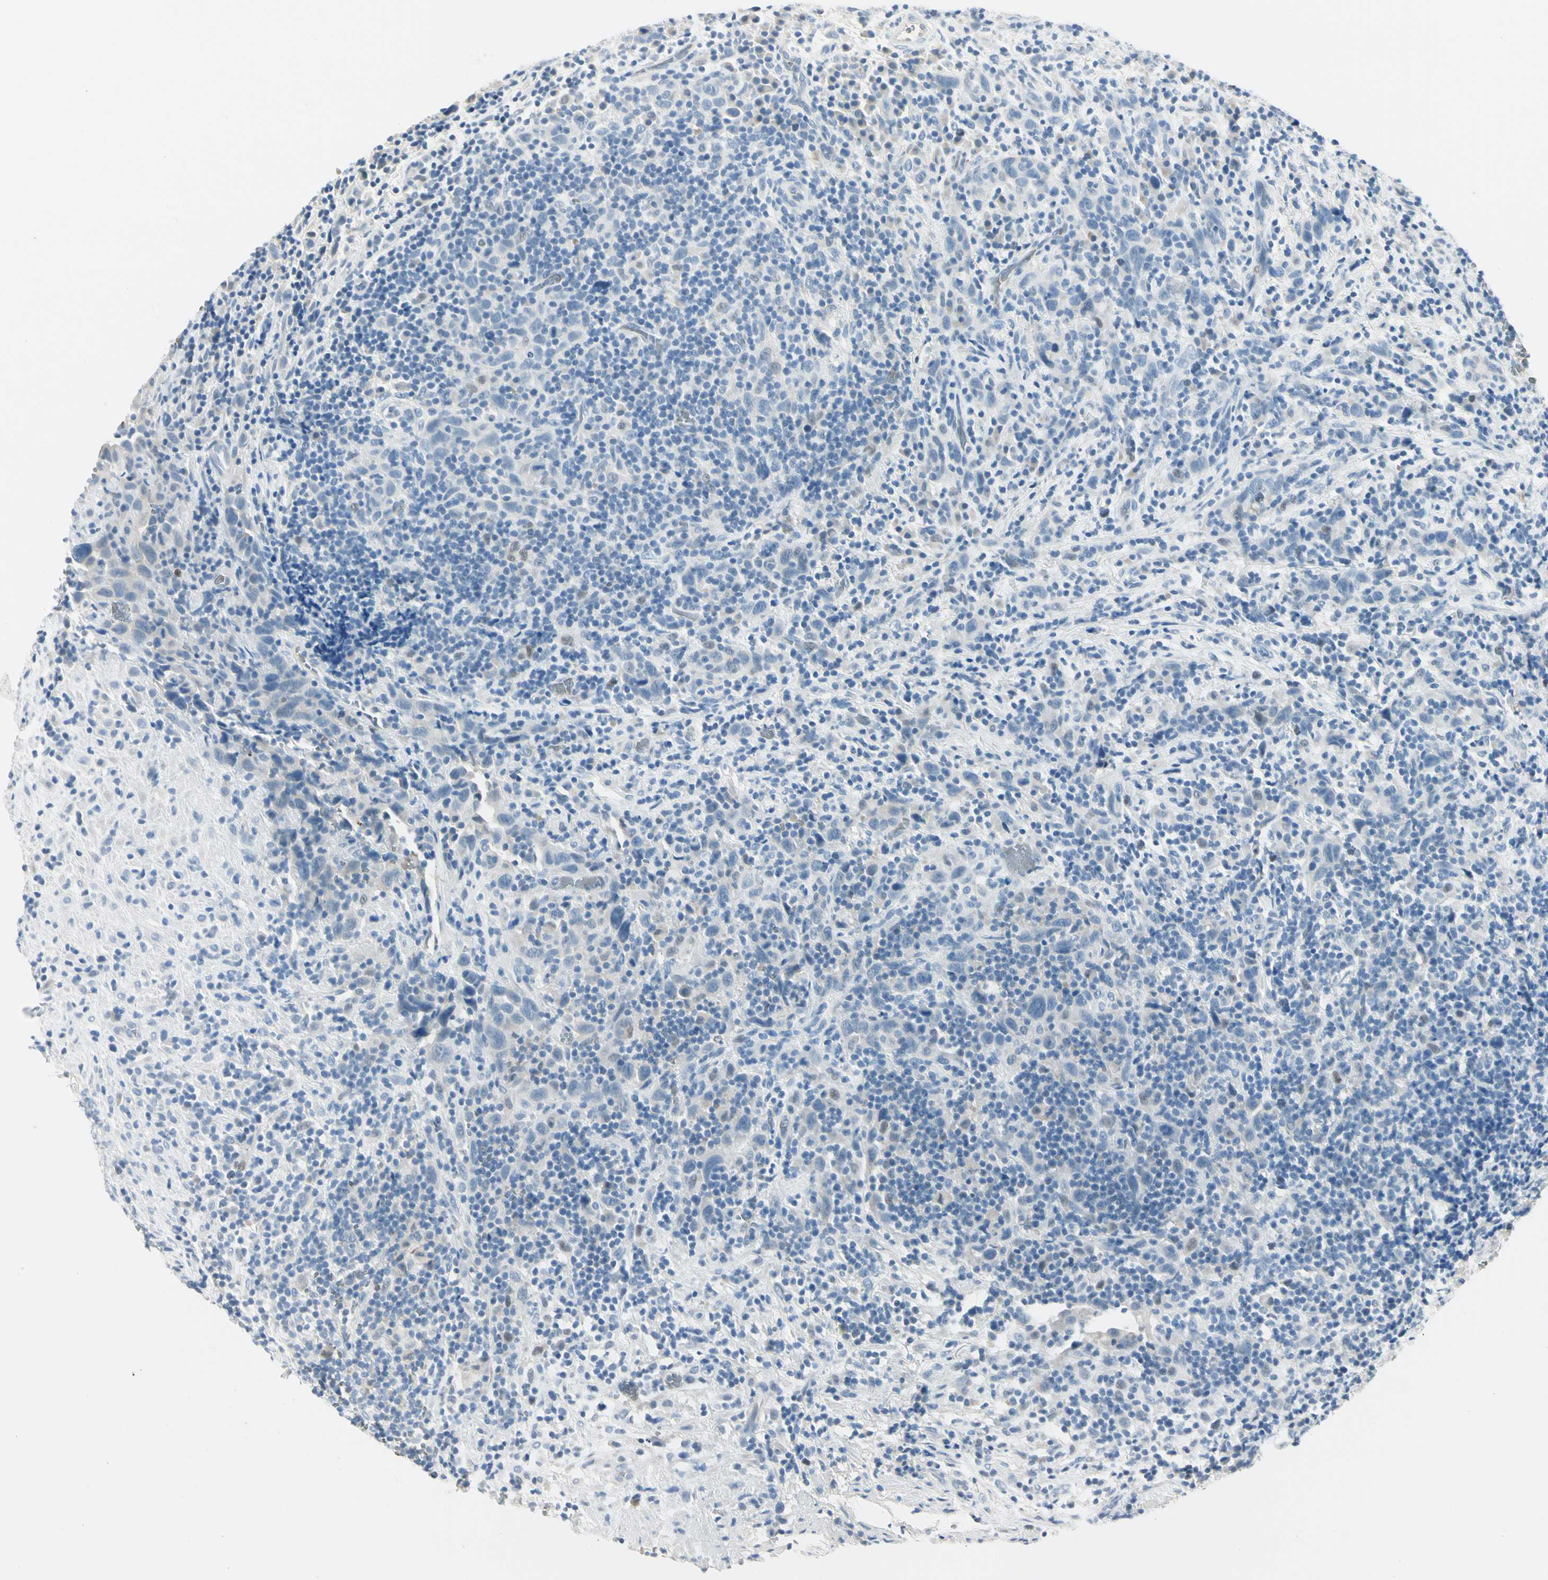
{"staining": {"intensity": "negative", "quantity": "none", "location": "none"}, "tissue": "urothelial cancer", "cell_type": "Tumor cells", "image_type": "cancer", "snomed": [{"axis": "morphology", "description": "Urothelial carcinoma, High grade"}, {"axis": "topography", "description": "Urinary bladder"}], "caption": "Immunohistochemical staining of human urothelial carcinoma (high-grade) reveals no significant expression in tumor cells.", "gene": "CA1", "patient": {"sex": "male", "age": 61}}